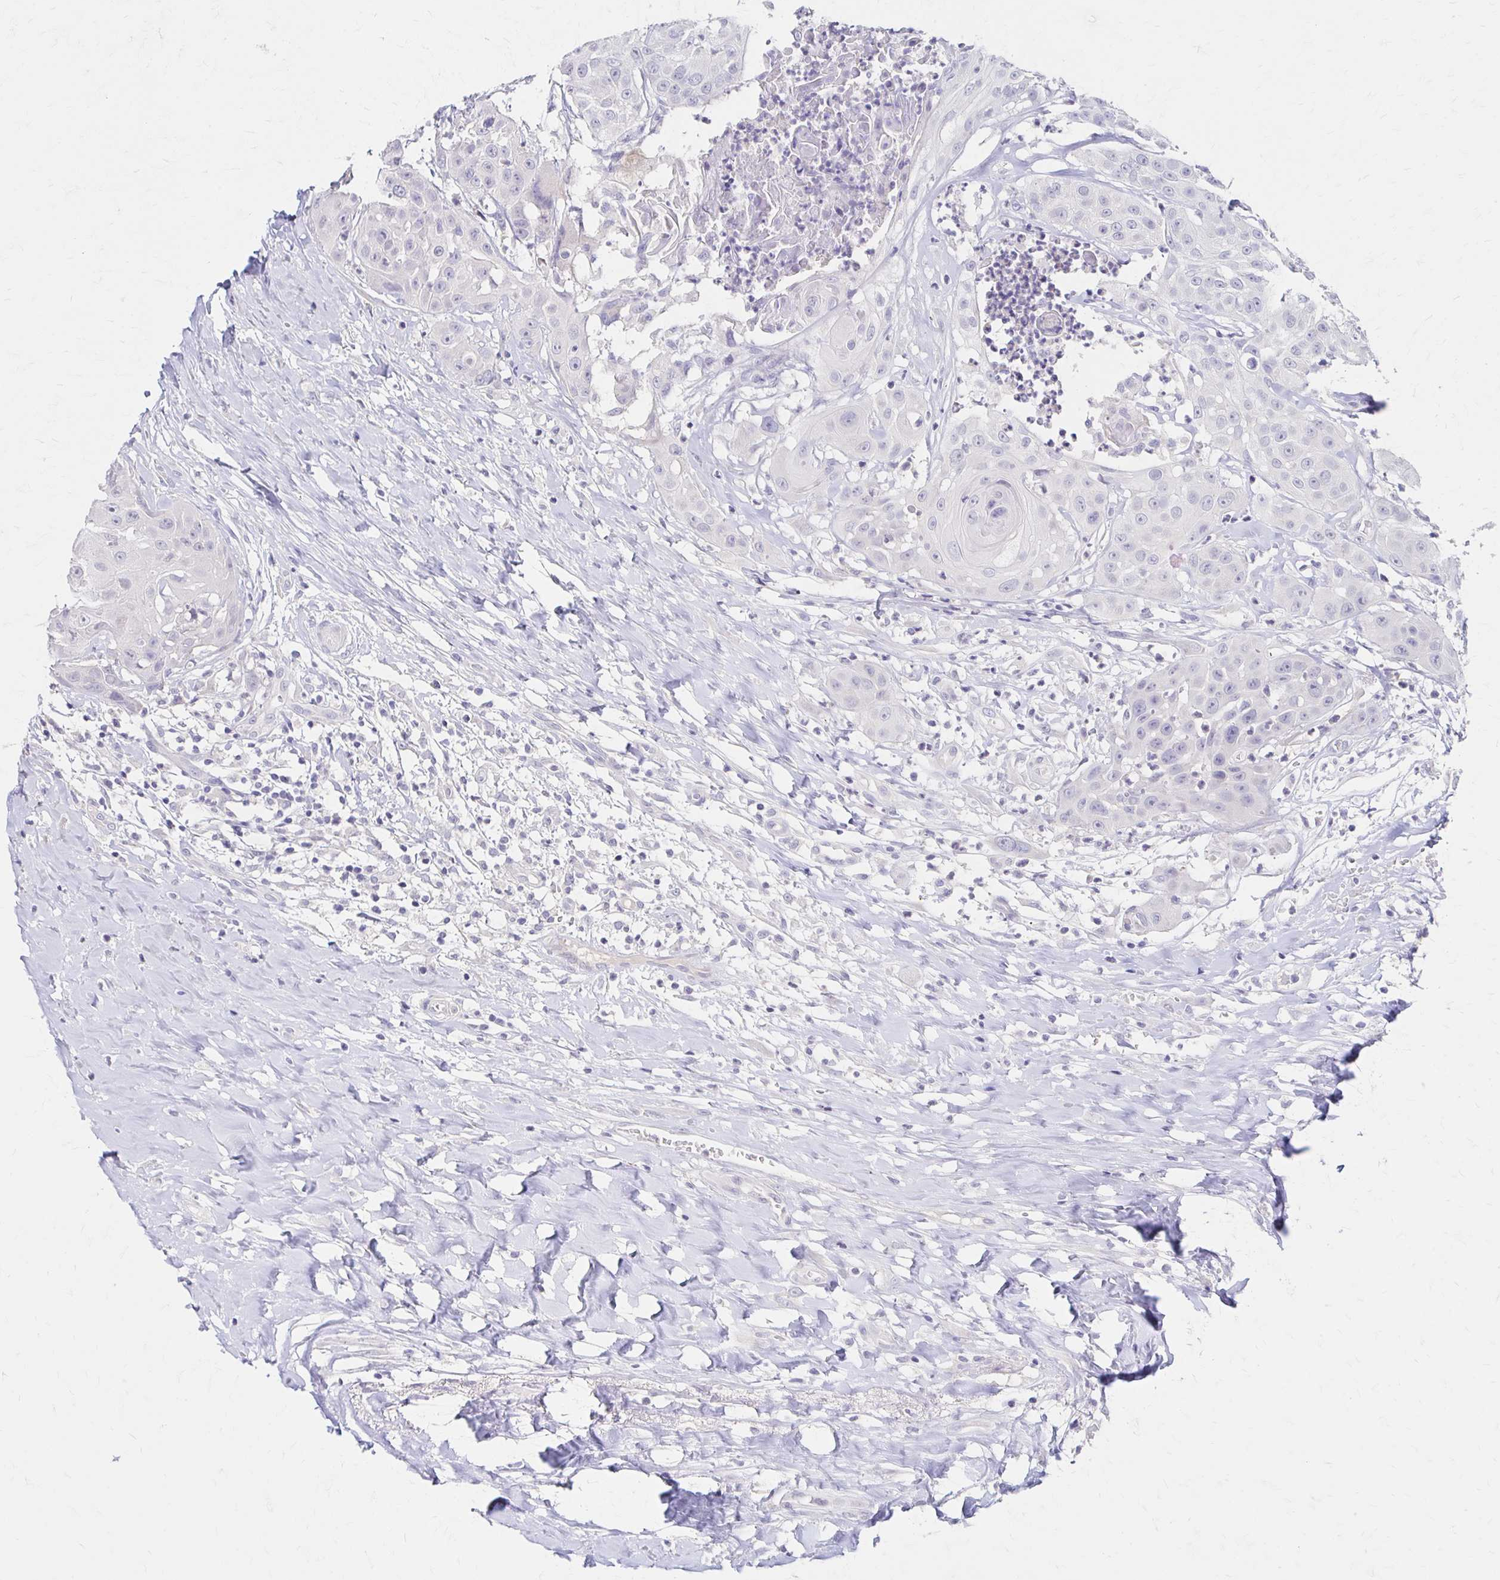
{"staining": {"intensity": "negative", "quantity": "none", "location": "none"}, "tissue": "head and neck cancer", "cell_type": "Tumor cells", "image_type": "cancer", "snomed": [{"axis": "morphology", "description": "Squamous cell carcinoma, NOS"}, {"axis": "topography", "description": "Head-Neck"}], "caption": "This micrograph is of squamous cell carcinoma (head and neck) stained with immunohistochemistry to label a protein in brown with the nuclei are counter-stained blue. There is no staining in tumor cells.", "gene": "AZGP1", "patient": {"sex": "male", "age": 83}}